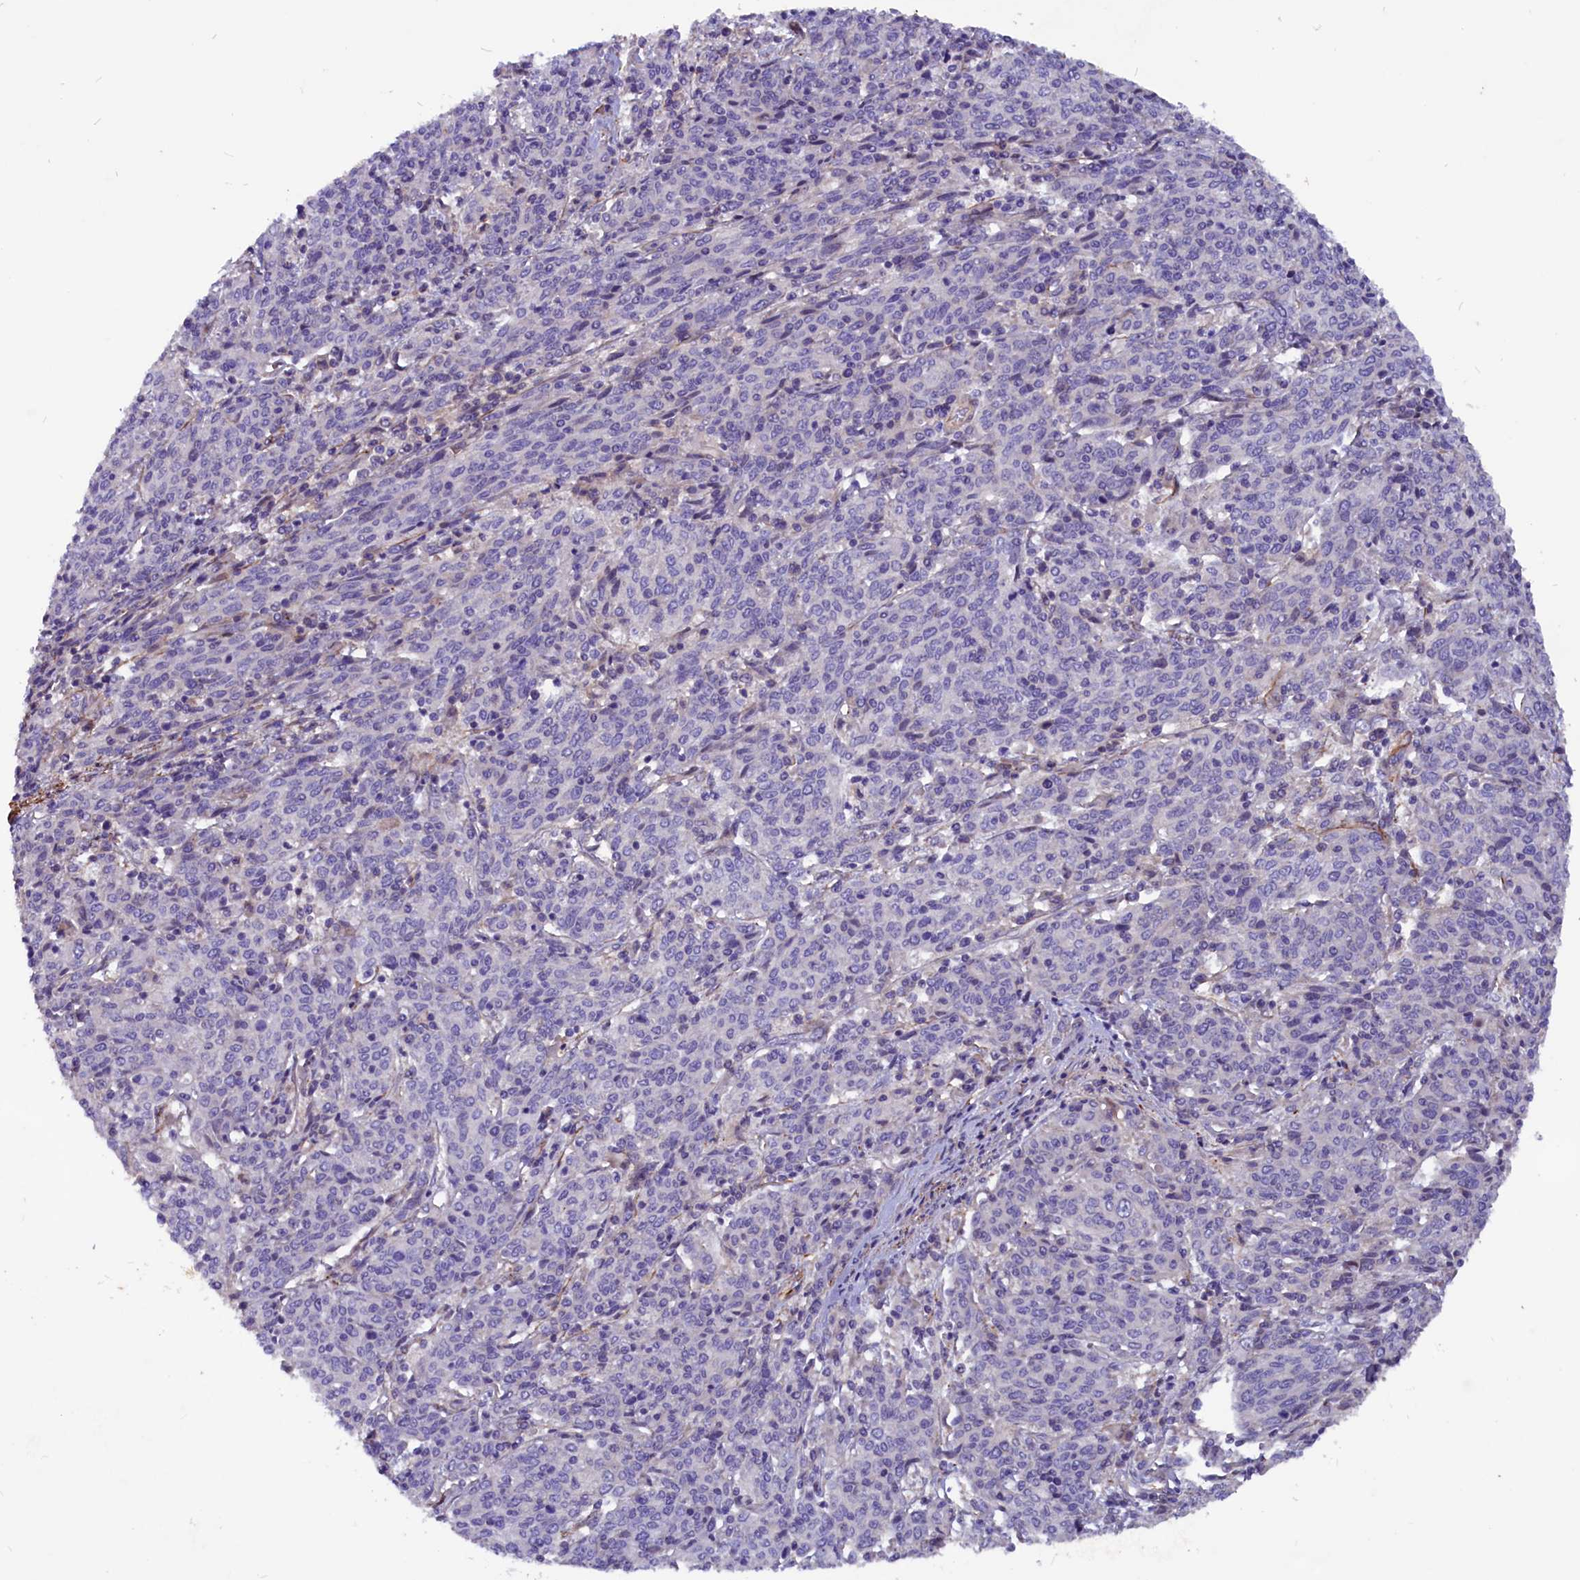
{"staining": {"intensity": "negative", "quantity": "none", "location": "none"}, "tissue": "cervical cancer", "cell_type": "Tumor cells", "image_type": "cancer", "snomed": [{"axis": "morphology", "description": "Squamous cell carcinoma, NOS"}, {"axis": "topography", "description": "Cervix"}], "caption": "Immunohistochemistry micrograph of neoplastic tissue: human cervical cancer (squamous cell carcinoma) stained with DAB (3,3'-diaminobenzidine) demonstrates no significant protein expression in tumor cells. (Brightfield microscopy of DAB IHC at high magnification).", "gene": "ZNF749", "patient": {"sex": "female", "age": 67}}